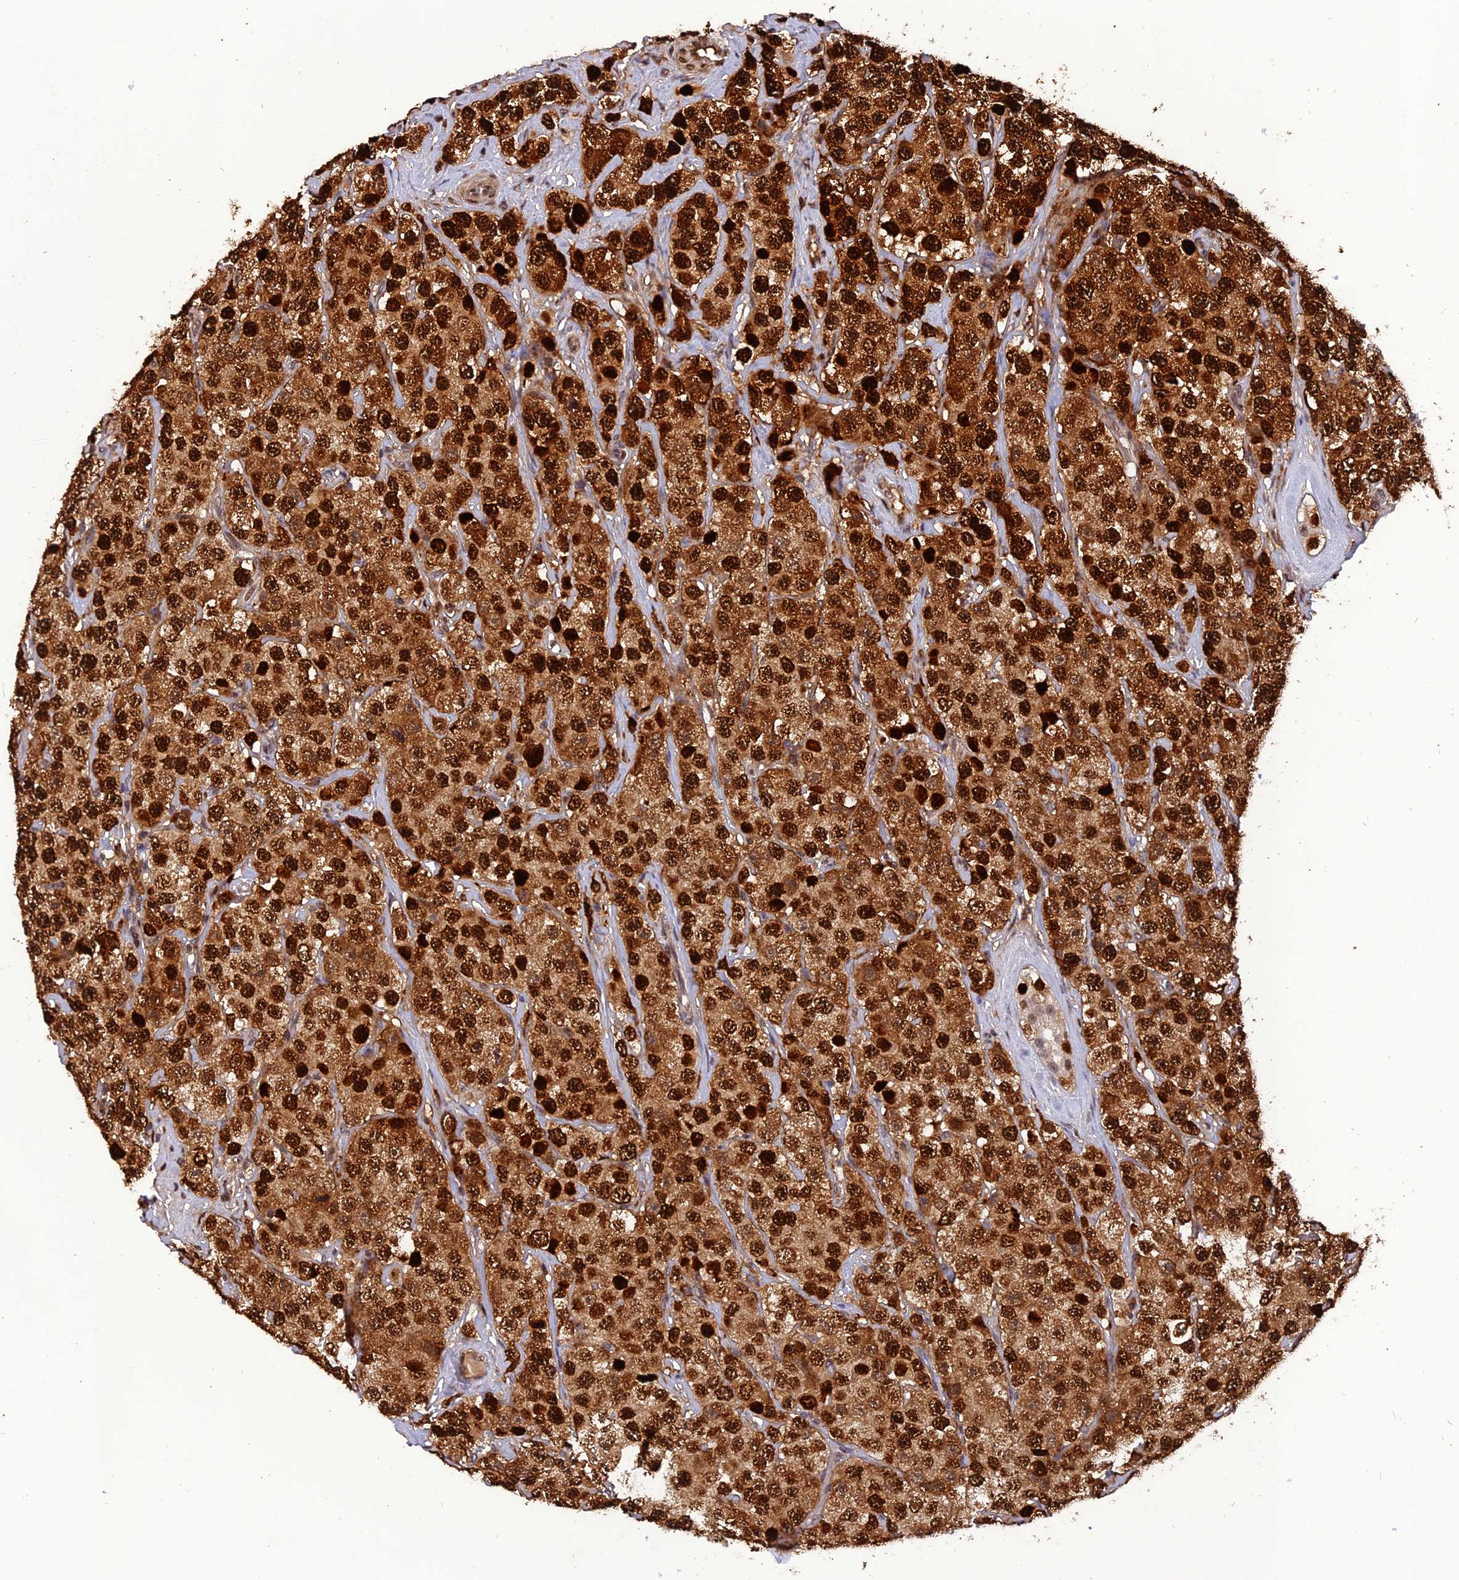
{"staining": {"intensity": "strong", "quantity": ">75%", "location": "cytoplasmic/membranous,nuclear"}, "tissue": "testis cancer", "cell_type": "Tumor cells", "image_type": "cancer", "snomed": [{"axis": "morphology", "description": "Seminoma, NOS"}, {"axis": "topography", "description": "Testis"}], "caption": "Testis cancer (seminoma) stained for a protein exhibits strong cytoplasmic/membranous and nuclear positivity in tumor cells.", "gene": "MICALL1", "patient": {"sex": "male", "age": 28}}